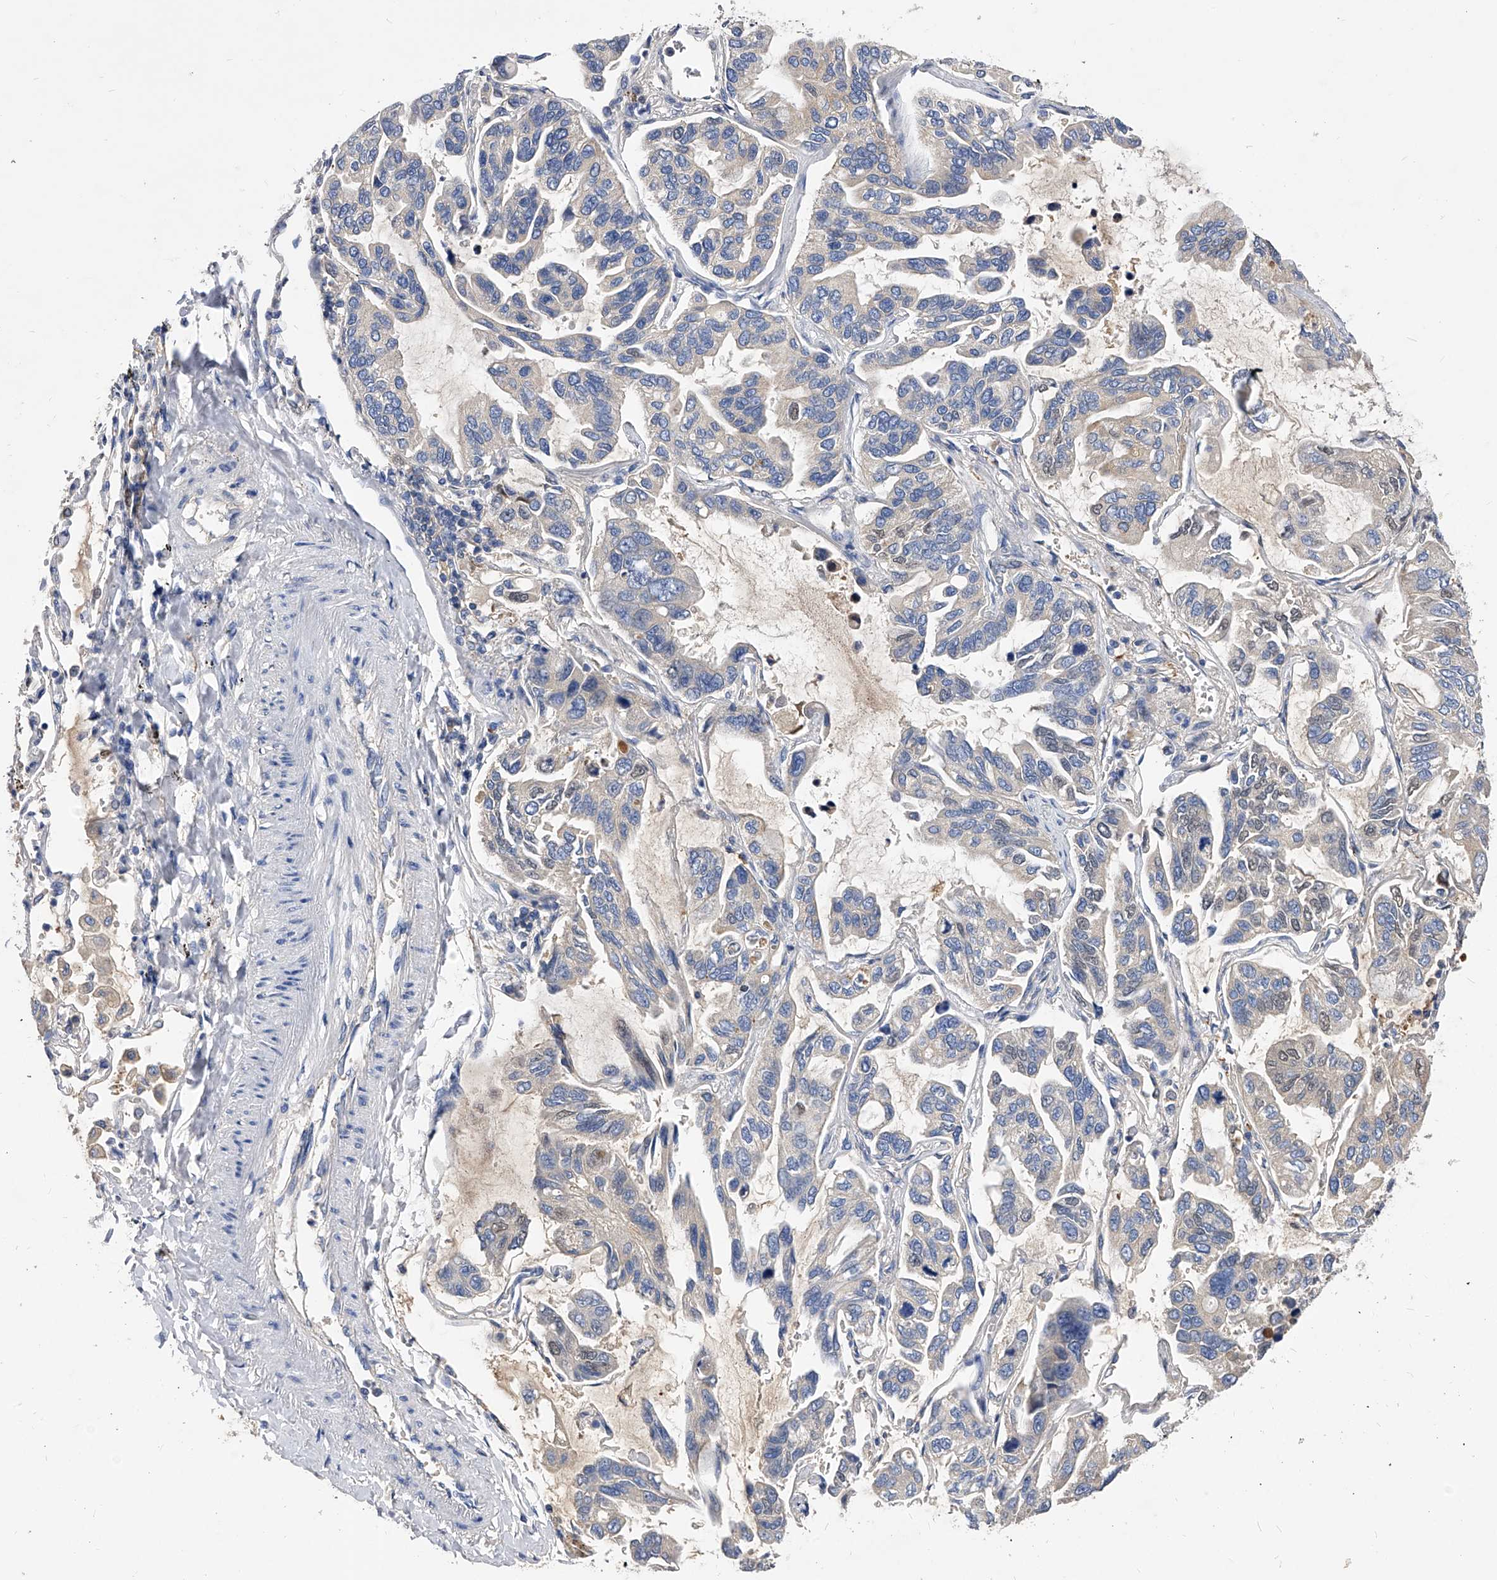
{"staining": {"intensity": "negative", "quantity": "none", "location": "none"}, "tissue": "lung cancer", "cell_type": "Tumor cells", "image_type": "cancer", "snomed": [{"axis": "morphology", "description": "Adenocarcinoma, NOS"}, {"axis": "topography", "description": "Lung"}], "caption": "High magnification brightfield microscopy of adenocarcinoma (lung) stained with DAB (brown) and counterstained with hematoxylin (blue): tumor cells show no significant expression.", "gene": "APEH", "patient": {"sex": "male", "age": 64}}